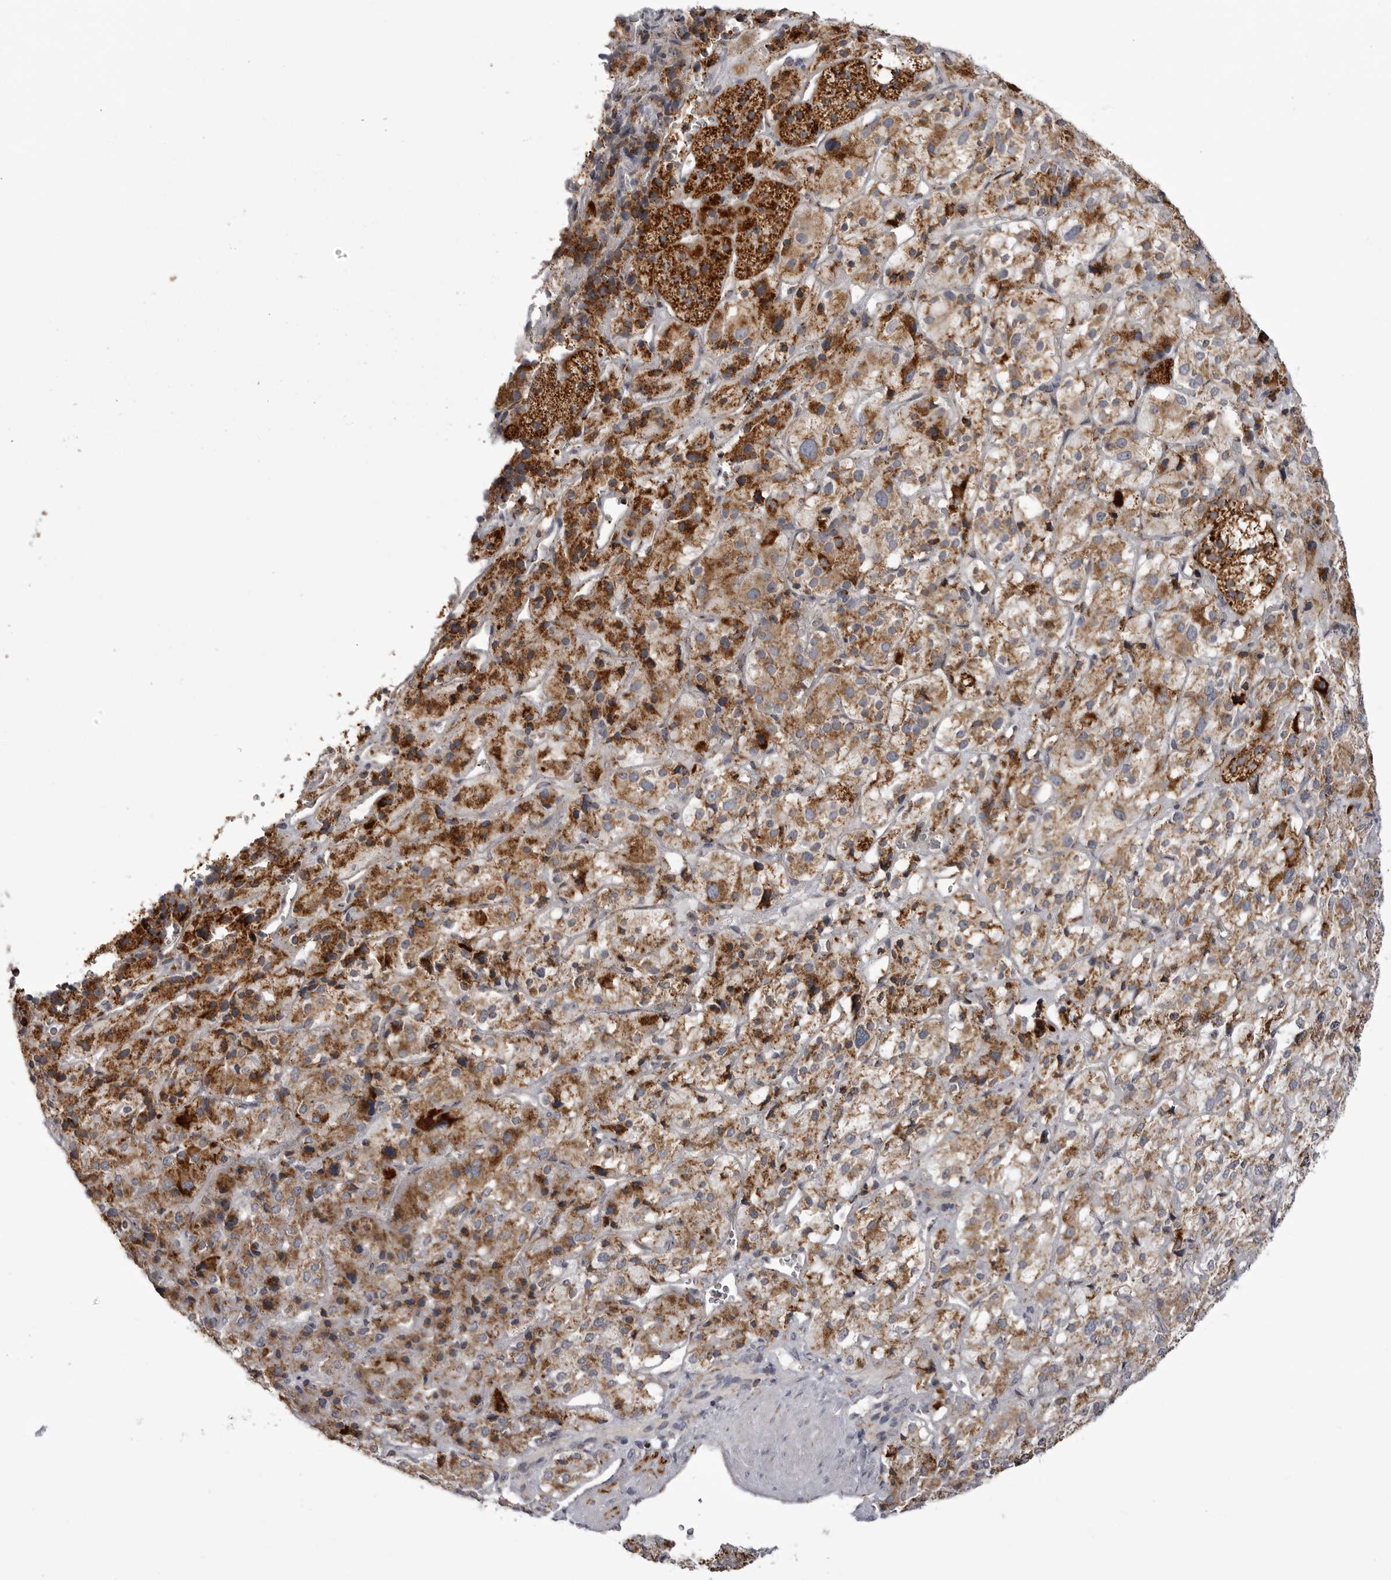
{"staining": {"intensity": "strong", "quantity": ">75%", "location": "cytoplasmic/membranous"}, "tissue": "adrenal gland", "cell_type": "Glandular cells", "image_type": "normal", "snomed": [{"axis": "morphology", "description": "Normal tissue, NOS"}, {"axis": "topography", "description": "Adrenal gland"}], "caption": "IHC micrograph of benign adrenal gland: adrenal gland stained using immunohistochemistry (IHC) exhibits high levels of strong protein expression localized specifically in the cytoplasmic/membranous of glandular cells, appearing as a cytoplasmic/membranous brown color.", "gene": "TUFM", "patient": {"sex": "female", "age": 44}}